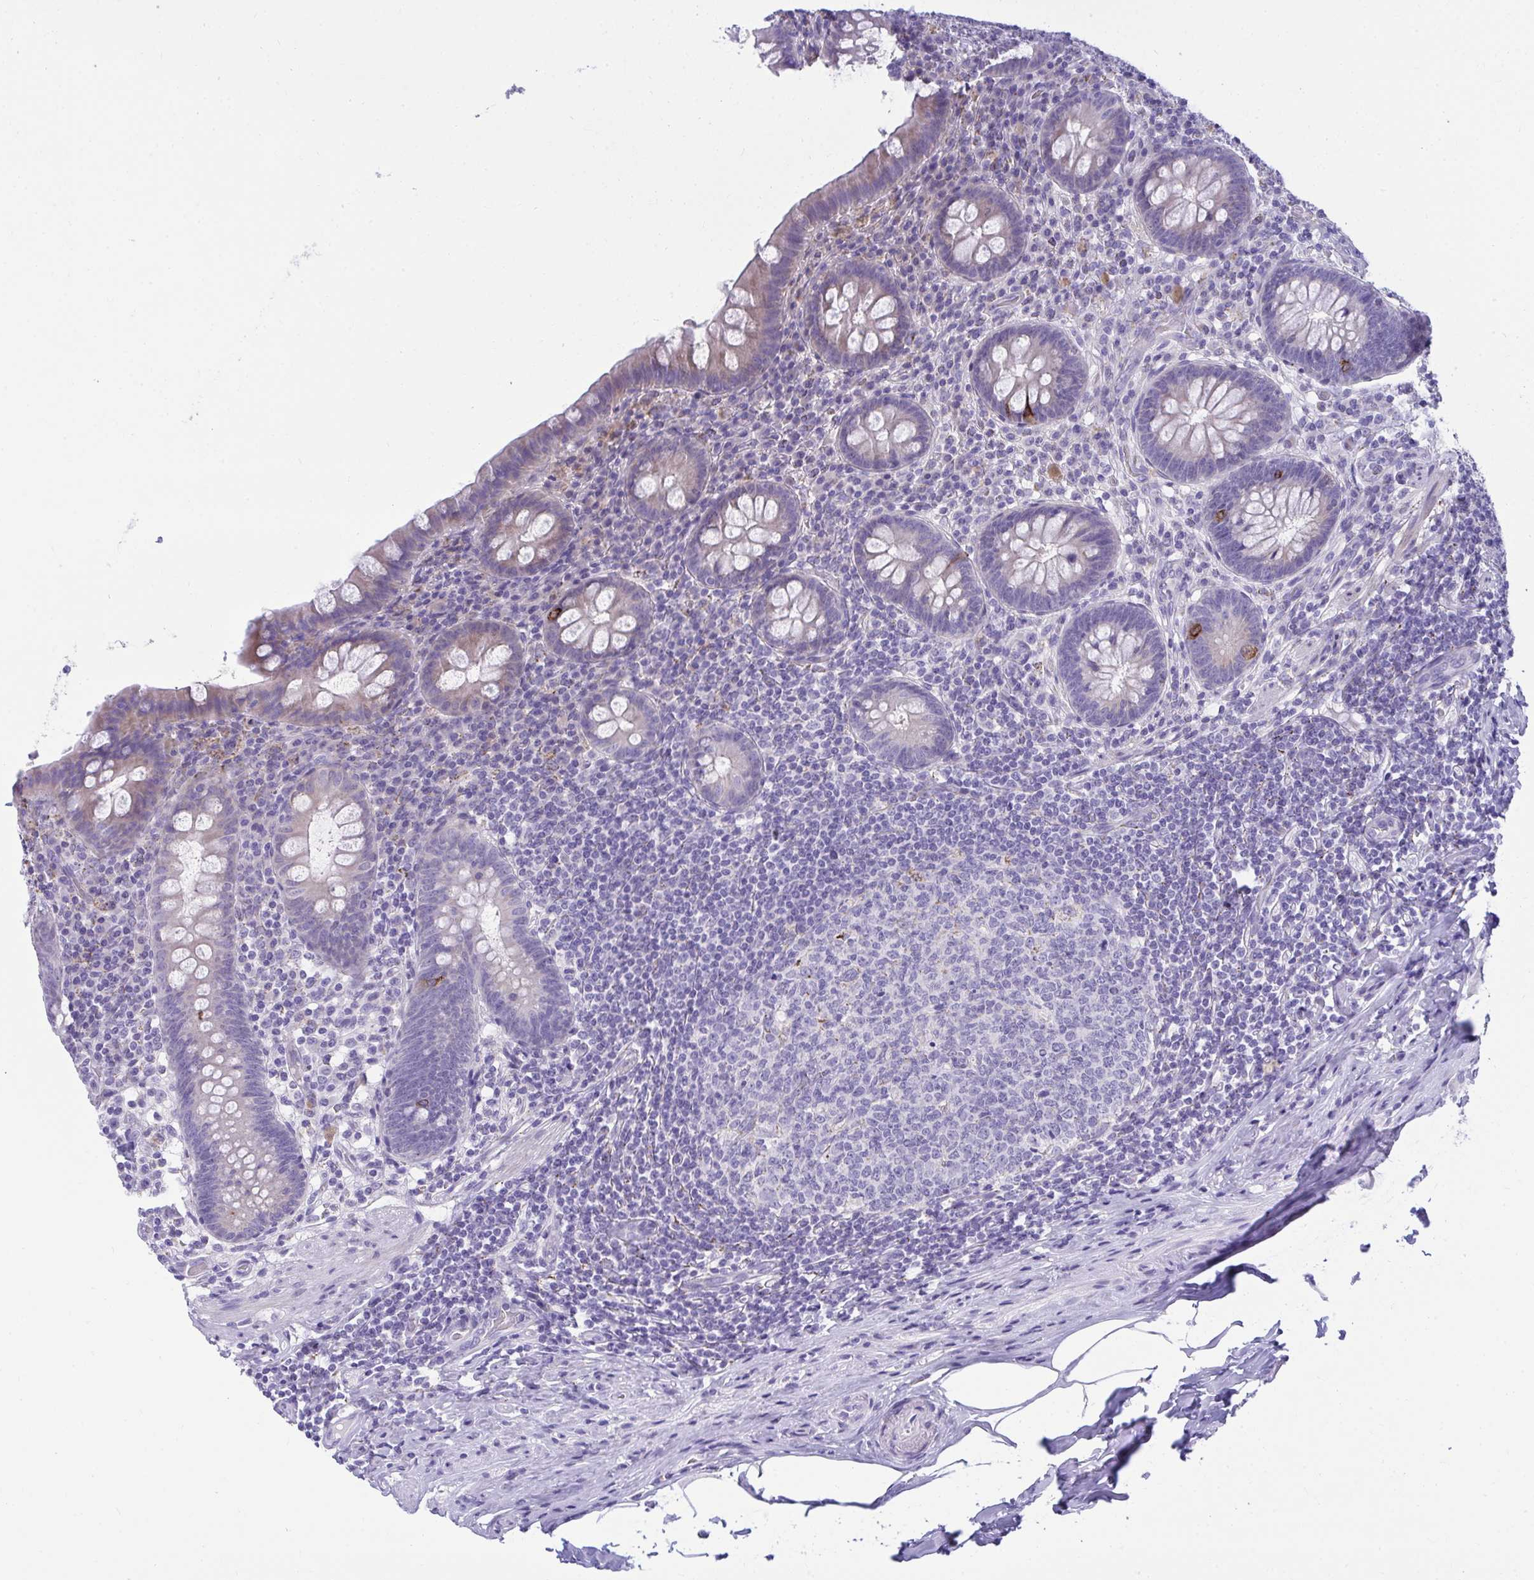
{"staining": {"intensity": "strong", "quantity": "<25%", "location": "cytoplasmic/membranous"}, "tissue": "appendix", "cell_type": "Glandular cells", "image_type": "normal", "snomed": [{"axis": "morphology", "description": "Normal tissue, NOS"}, {"axis": "topography", "description": "Appendix"}], "caption": "Appendix stained with DAB (3,3'-diaminobenzidine) immunohistochemistry demonstrates medium levels of strong cytoplasmic/membranous expression in about <25% of glandular cells. Using DAB (3,3'-diaminobenzidine) (brown) and hematoxylin (blue) stains, captured at high magnification using brightfield microscopy.", "gene": "AIG1", "patient": {"sex": "male", "age": 71}}